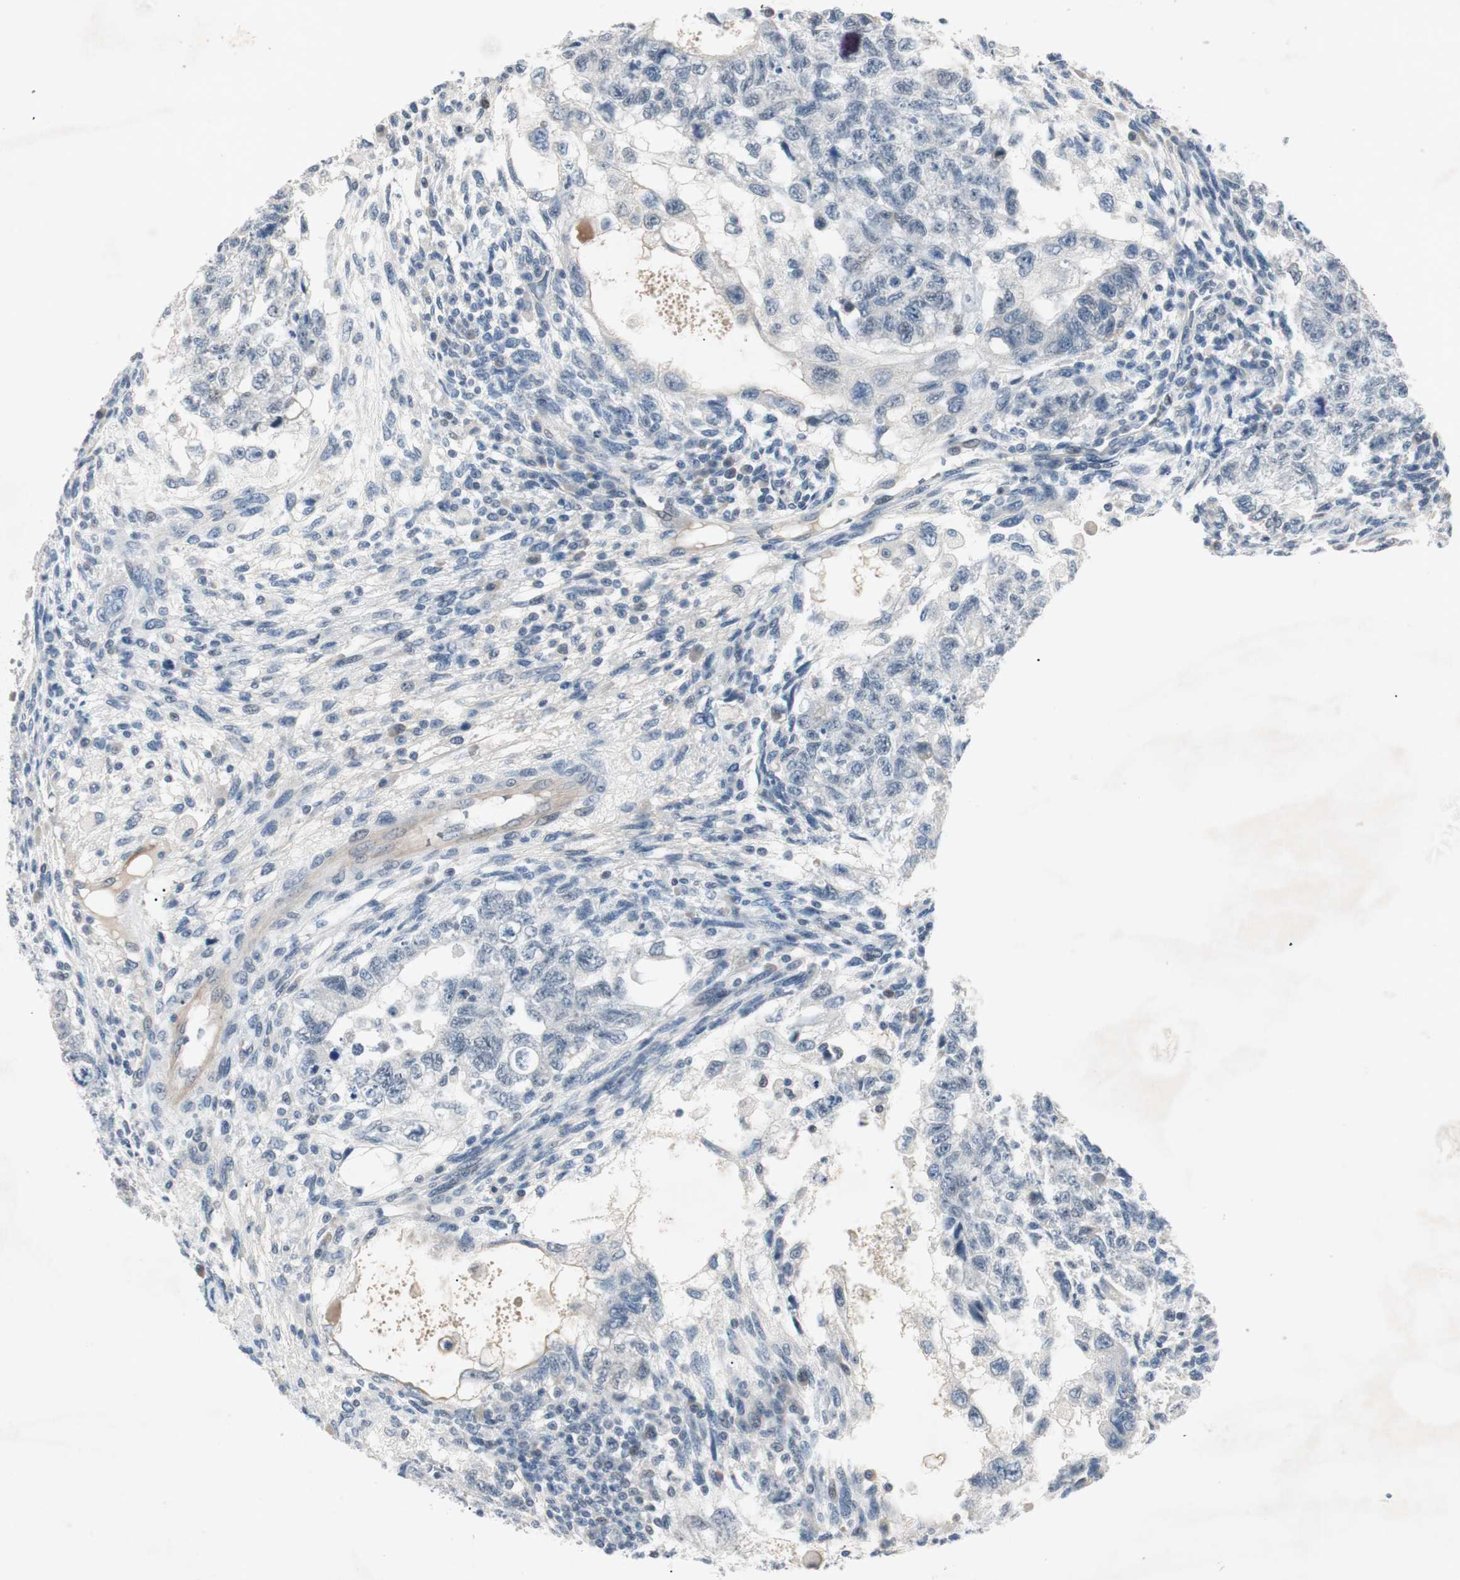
{"staining": {"intensity": "negative", "quantity": "none", "location": "none"}, "tissue": "testis cancer", "cell_type": "Tumor cells", "image_type": "cancer", "snomed": [{"axis": "morphology", "description": "Normal tissue, NOS"}, {"axis": "morphology", "description": "Carcinoma, Embryonal, NOS"}, {"axis": "topography", "description": "Testis"}], "caption": "Tumor cells show no significant expression in testis cancer (embryonal carcinoma). Nuclei are stained in blue.", "gene": "ITGB4", "patient": {"sex": "male", "age": 36}}